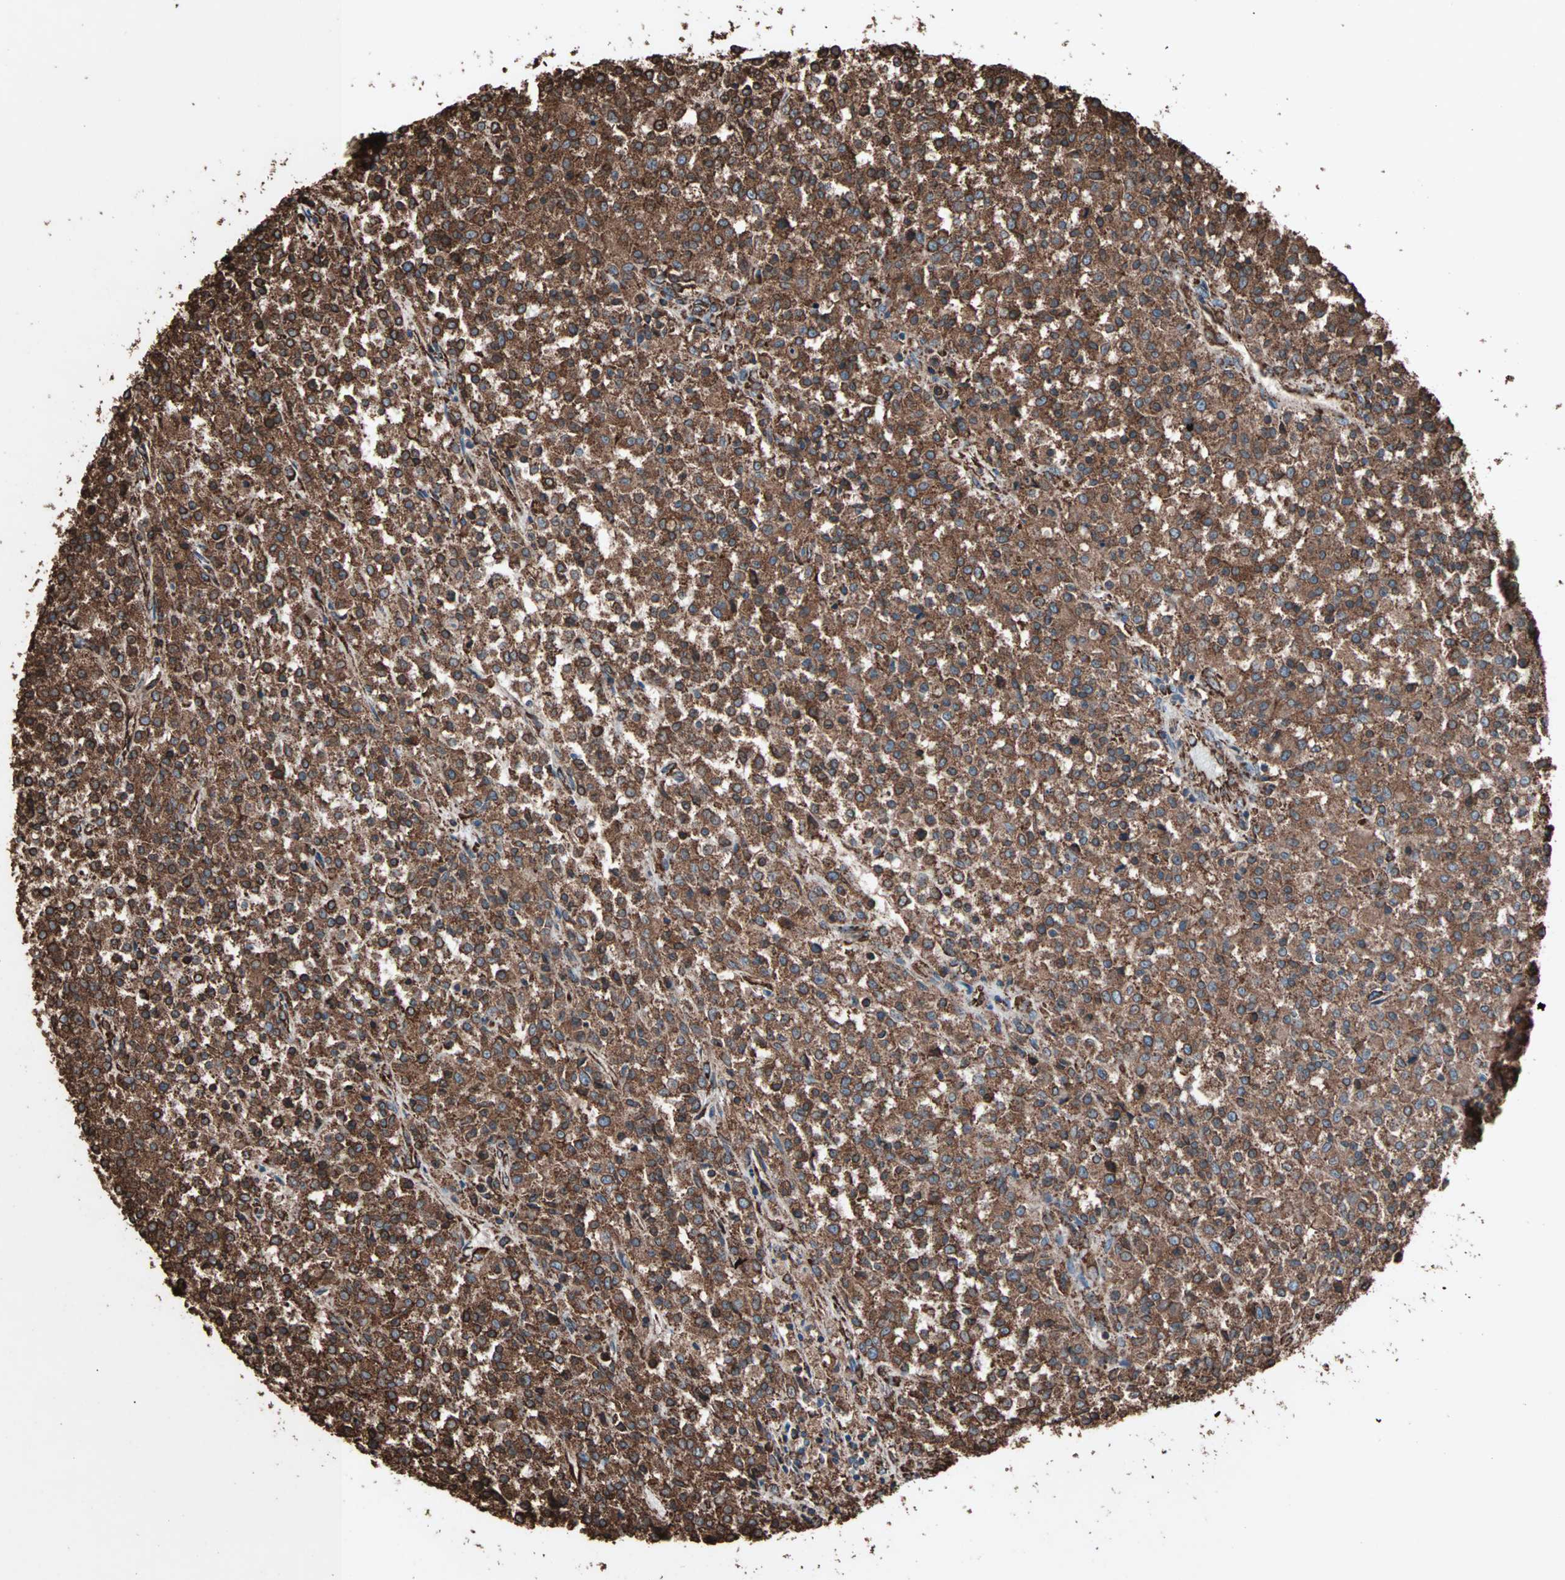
{"staining": {"intensity": "strong", "quantity": ">75%", "location": "cytoplasmic/membranous"}, "tissue": "testis cancer", "cell_type": "Tumor cells", "image_type": "cancer", "snomed": [{"axis": "morphology", "description": "Seminoma, NOS"}, {"axis": "topography", "description": "Testis"}], "caption": "A high amount of strong cytoplasmic/membranous staining is present in about >75% of tumor cells in testis seminoma tissue.", "gene": "HSP90B1", "patient": {"sex": "male", "age": 59}}